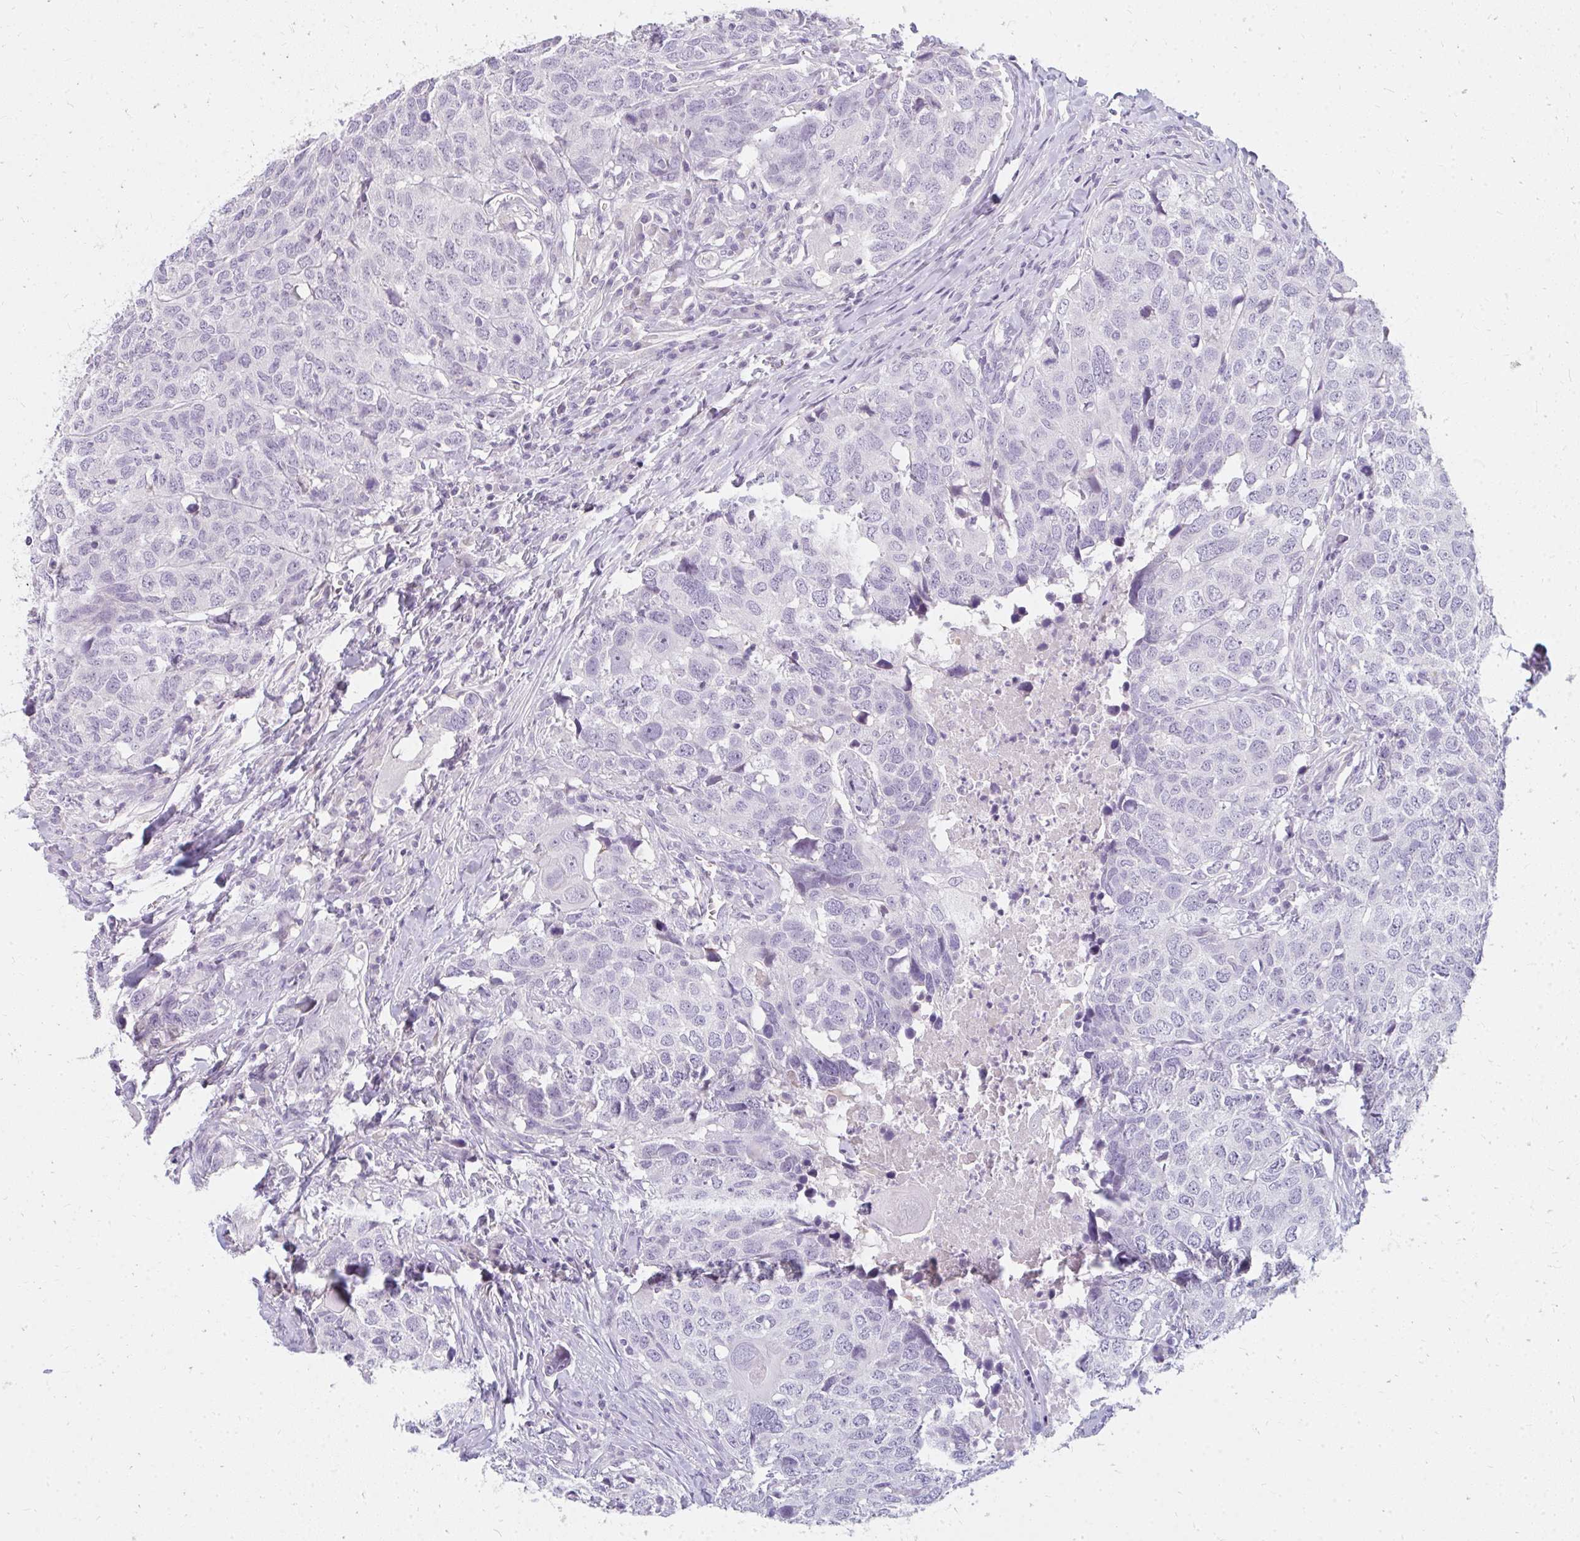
{"staining": {"intensity": "negative", "quantity": "none", "location": "none"}, "tissue": "head and neck cancer", "cell_type": "Tumor cells", "image_type": "cancer", "snomed": [{"axis": "morphology", "description": "Normal tissue, NOS"}, {"axis": "morphology", "description": "Squamous cell carcinoma, NOS"}, {"axis": "topography", "description": "Skeletal muscle"}, {"axis": "topography", "description": "Vascular tissue"}, {"axis": "topography", "description": "Peripheral nerve tissue"}, {"axis": "topography", "description": "Head-Neck"}], "caption": "IHC micrograph of human head and neck cancer (squamous cell carcinoma) stained for a protein (brown), which exhibits no staining in tumor cells.", "gene": "PPP1R3G", "patient": {"sex": "male", "age": 66}}